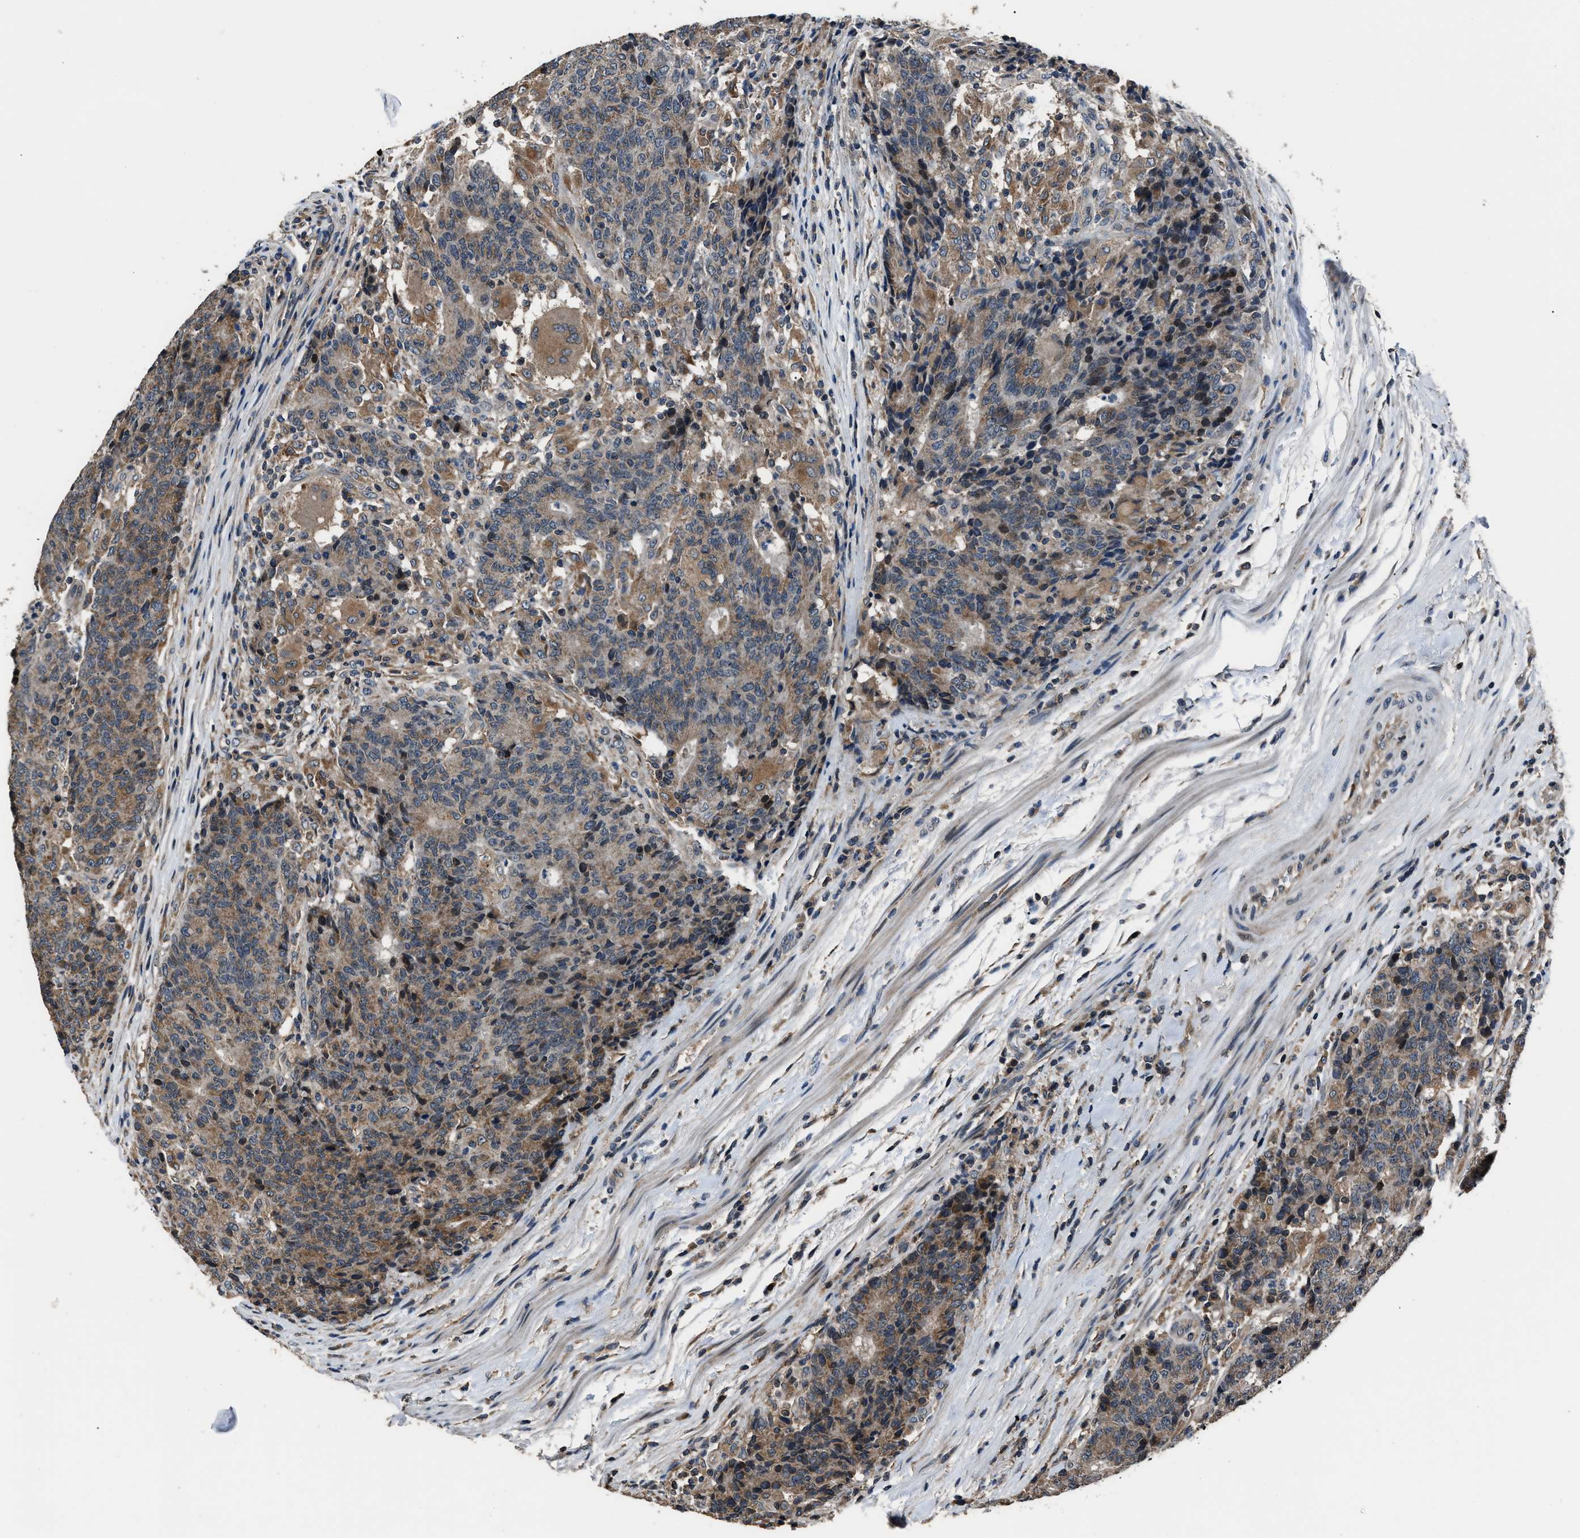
{"staining": {"intensity": "moderate", "quantity": ">75%", "location": "cytoplasmic/membranous"}, "tissue": "colorectal cancer", "cell_type": "Tumor cells", "image_type": "cancer", "snomed": [{"axis": "morphology", "description": "Normal tissue, NOS"}, {"axis": "morphology", "description": "Adenocarcinoma, NOS"}, {"axis": "topography", "description": "Colon"}], "caption": "Colorectal adenocarcinoma was stained to show a protein in brown. There is medium levels of moderate cytoplasmic/membranous expression in approximately >75% of tumor cells.", "gene": "TNRC18", "patient": {"sex": "female", "age": 75}}